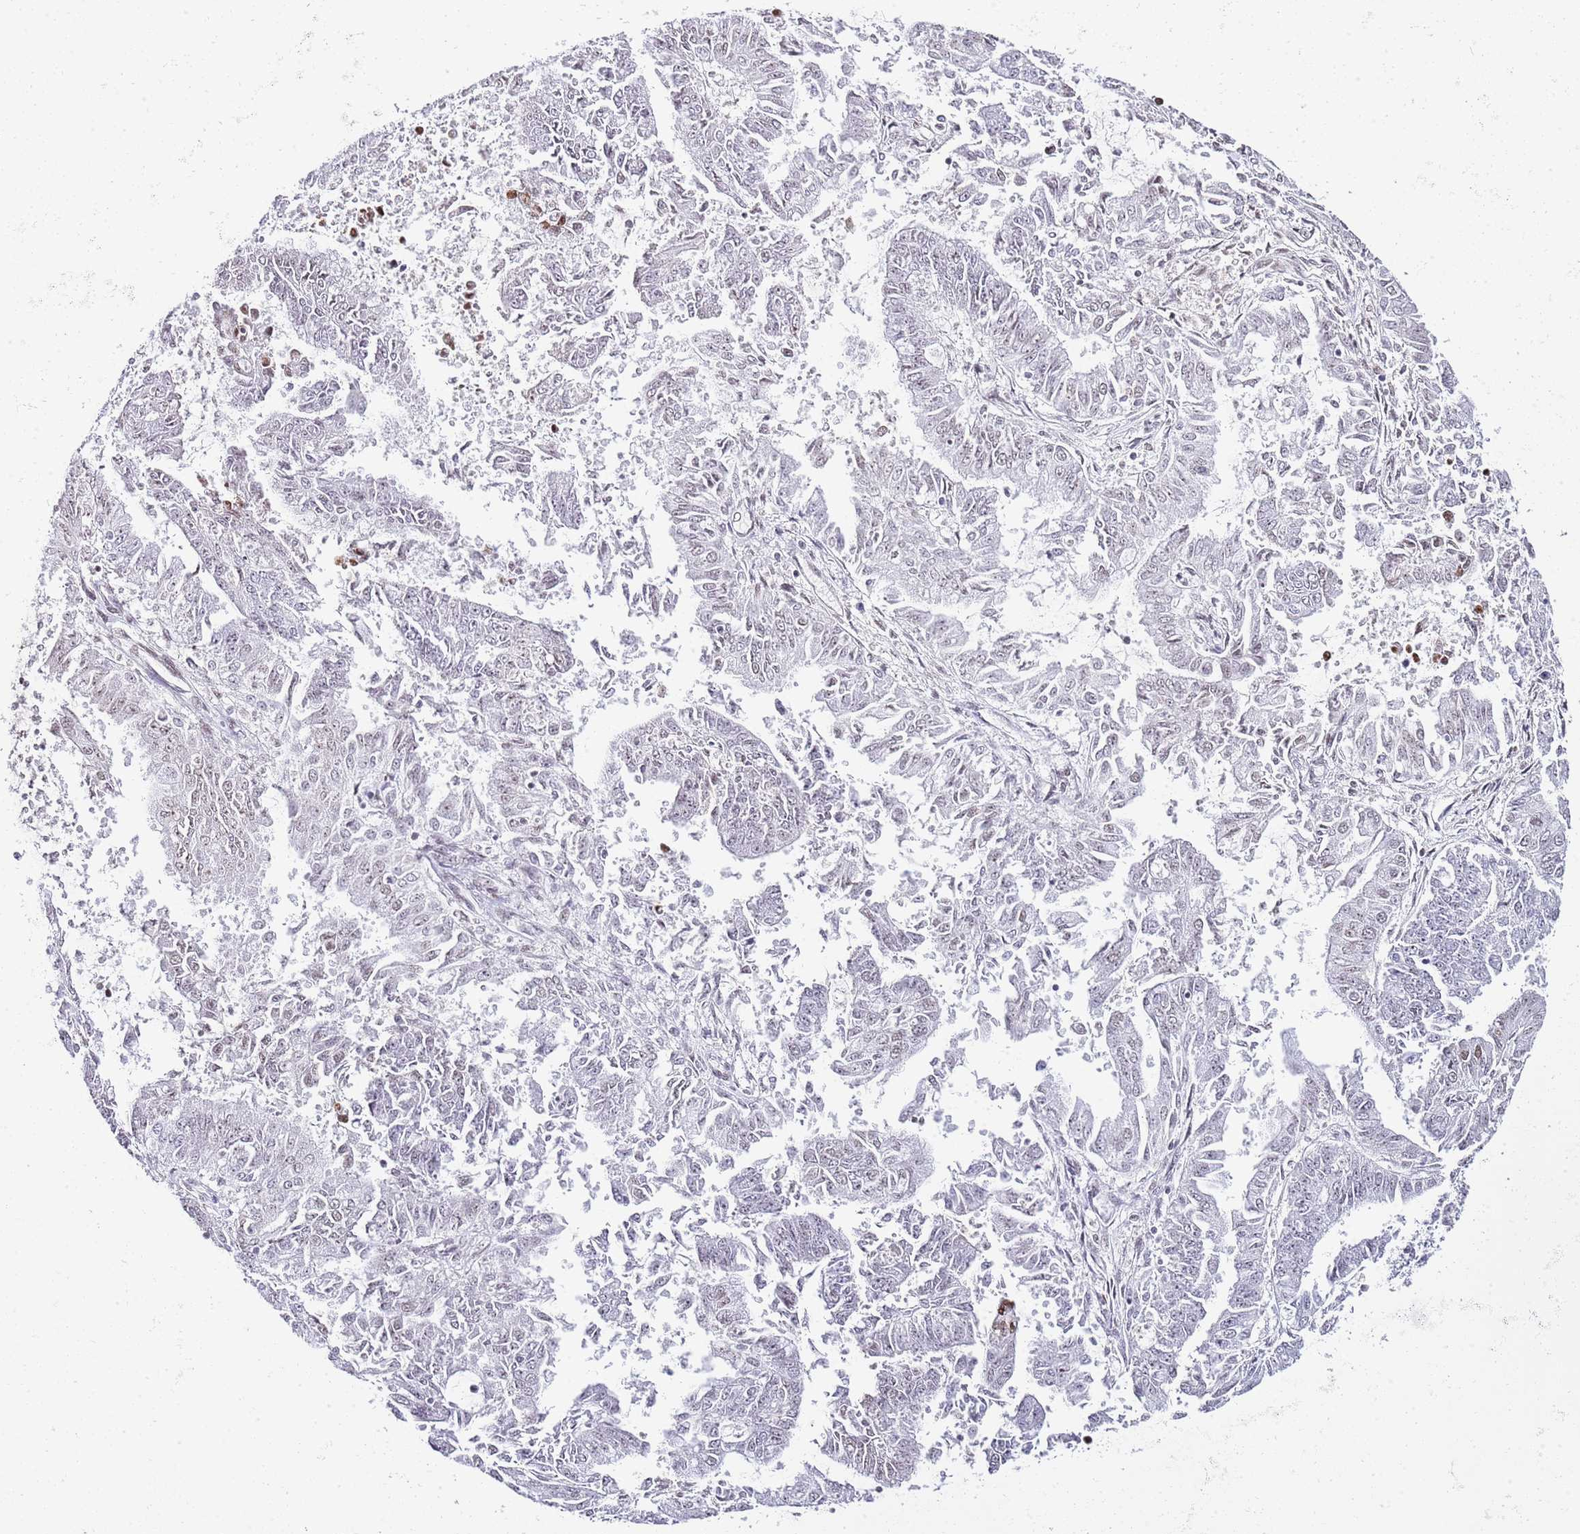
{"staining": {"intensity": "weak", "quantity": "<25%", "location": "nuclear"}, "tissue": "endometrial cancer", "cell_type": "Tumor cells", "image_type": "cancer", "snomed": [{"axis": "morphology", "description": "Adenocarcinoma, NOS"}, {"axis": "topography", "description": "Endometrium"}], "caption": "IHC histopathology image of human adenocarcinoma (endometrial) stained for a protein (brown), which displays no positivity in tumor cells. (DAB immunohistochemistry (IHC), high magnification).", "gene": "NOP56", "patient": {"sex": "female", "age": 73}}